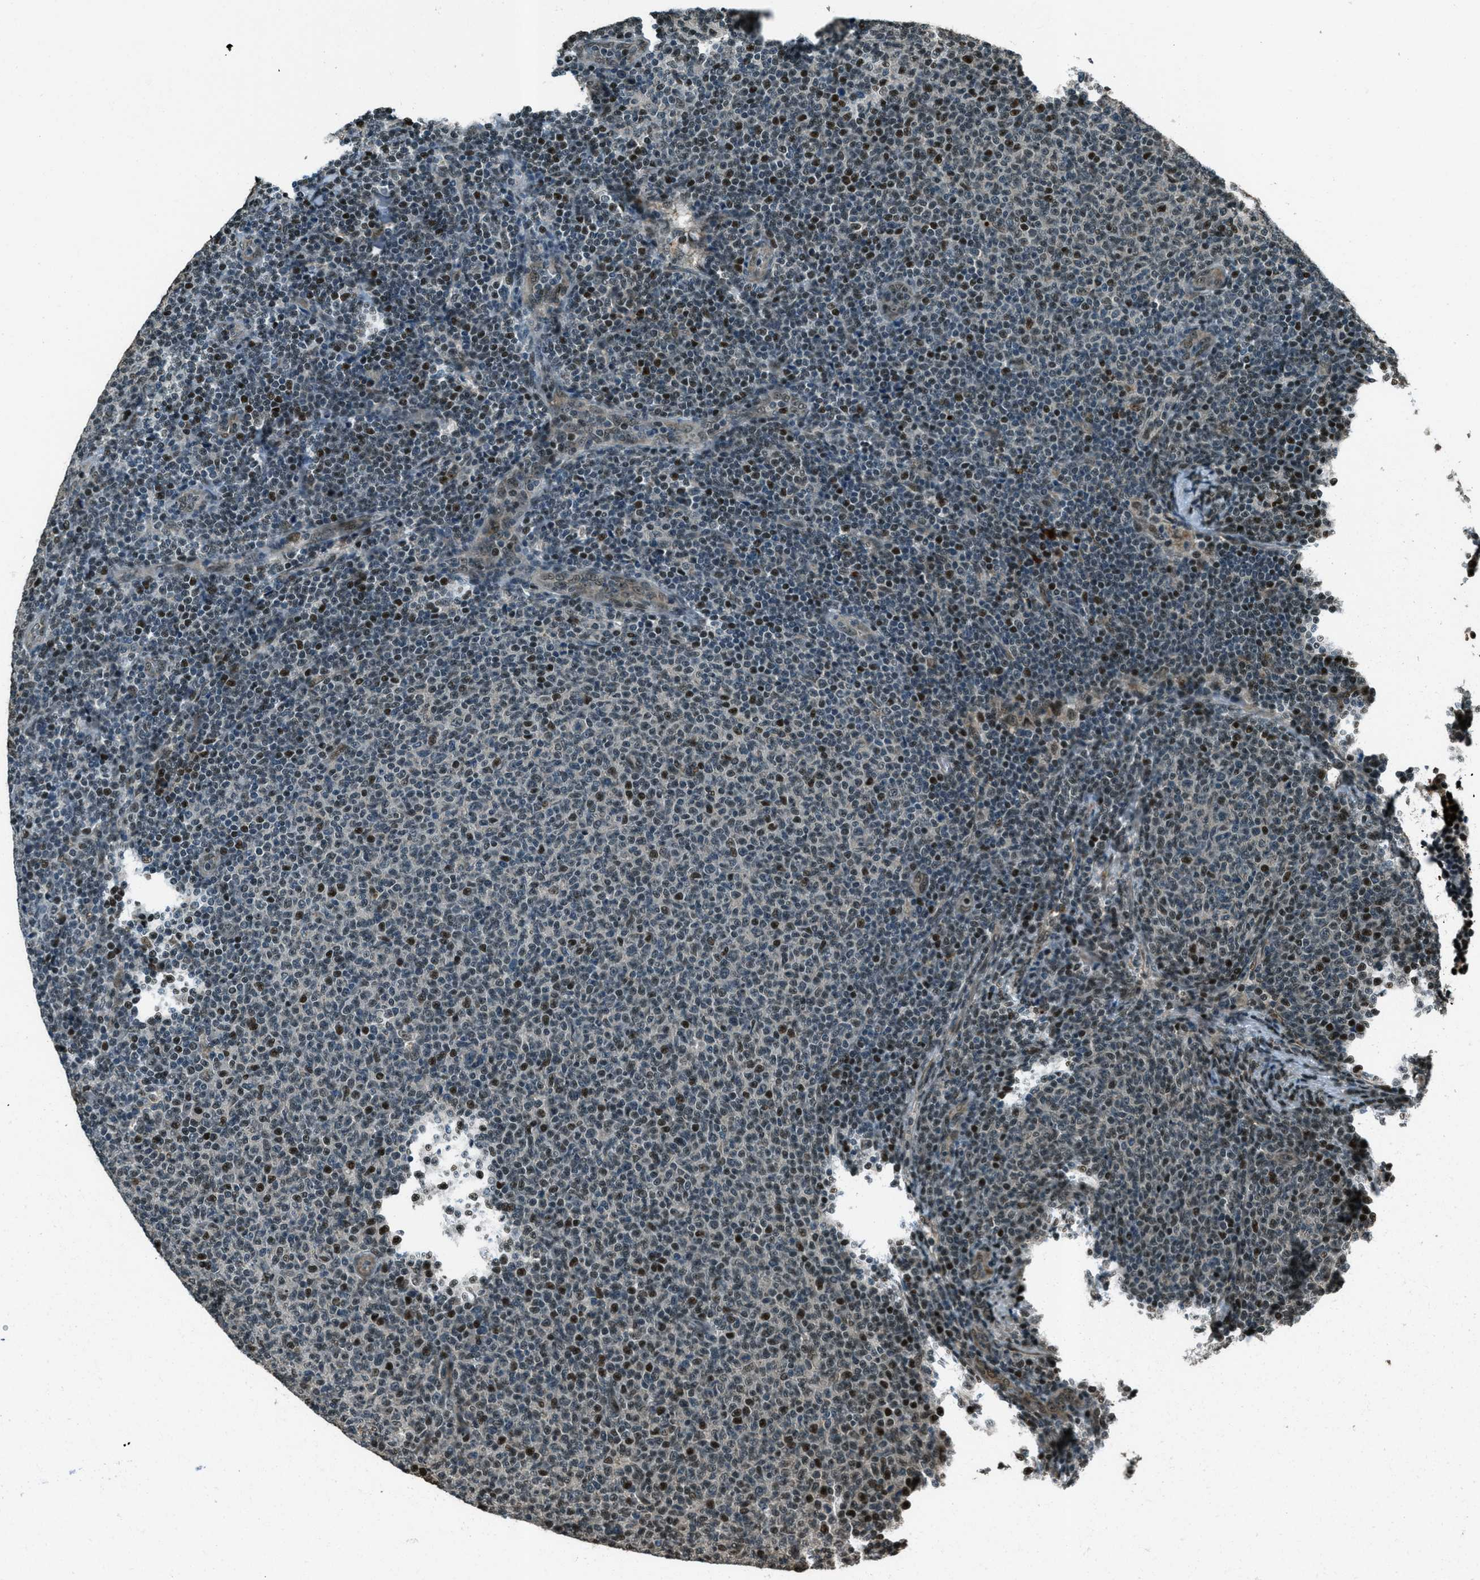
{"staining": {"intensity": "moderate", "quantity": "25%-75%", "location": "nuclear"}, "tissue": "lymphoma", "cell_type": "Tumor cells", "image_type": "cancer", "snomed": [{"axis": "morphology", "description": "Malignant lymphoma, non-Hodgkin's type, Low grade"}, {"axis": "topography", "description": "Lymph node"}], "caption": "High-power microscopy captured an IHC histopathology image of lymphoma, revealing moderate nuclear positivity in approximately 25%-75% of tumor cells. (DAB IHC, brown staining for protein, blue staining for nuclei).", "gene": "TARDBP", "patient": {"sex": "male", "age": 66}}